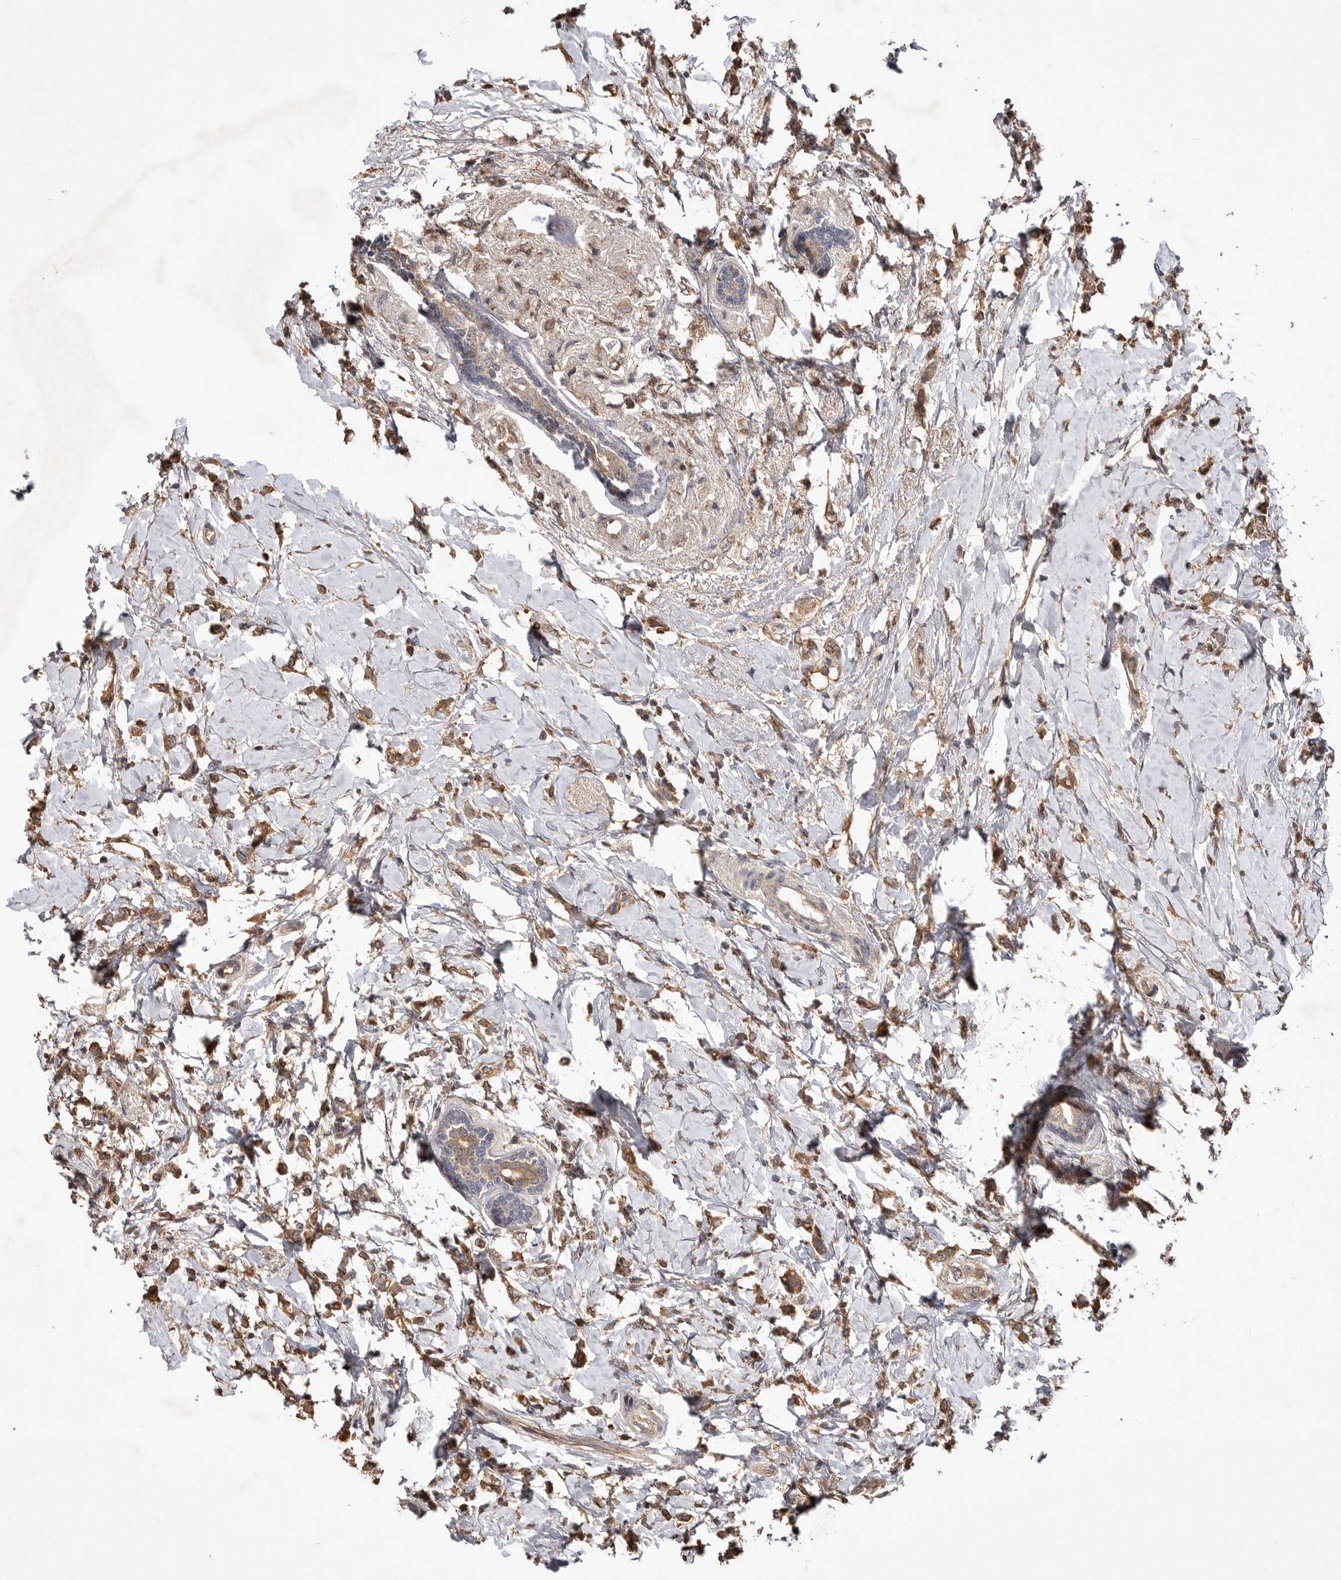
{"staining": {"intensity": "moderate", "quantity": ">75%", "location": "cytoplasmic/membranous"}, "tissue": "breast cancer", "cell_type": "Tumor cells", "image_type": "cancer", "snomed": [{"axis": "morphology", "description": "Normal tissue, NOS"}, {"axis": "morphology", "description": "Lobular carcinoma"}, {"axis": "topography", "description": "Breast"}], "caption": "Breast cancer was stained to show a protein in brown. There is medium levels of moderate cytoplasmic/membranous staining in approximately >75% of tumor cells.", "gene": "VN1R4", "patient": {"sex": "female", "age": 47}}